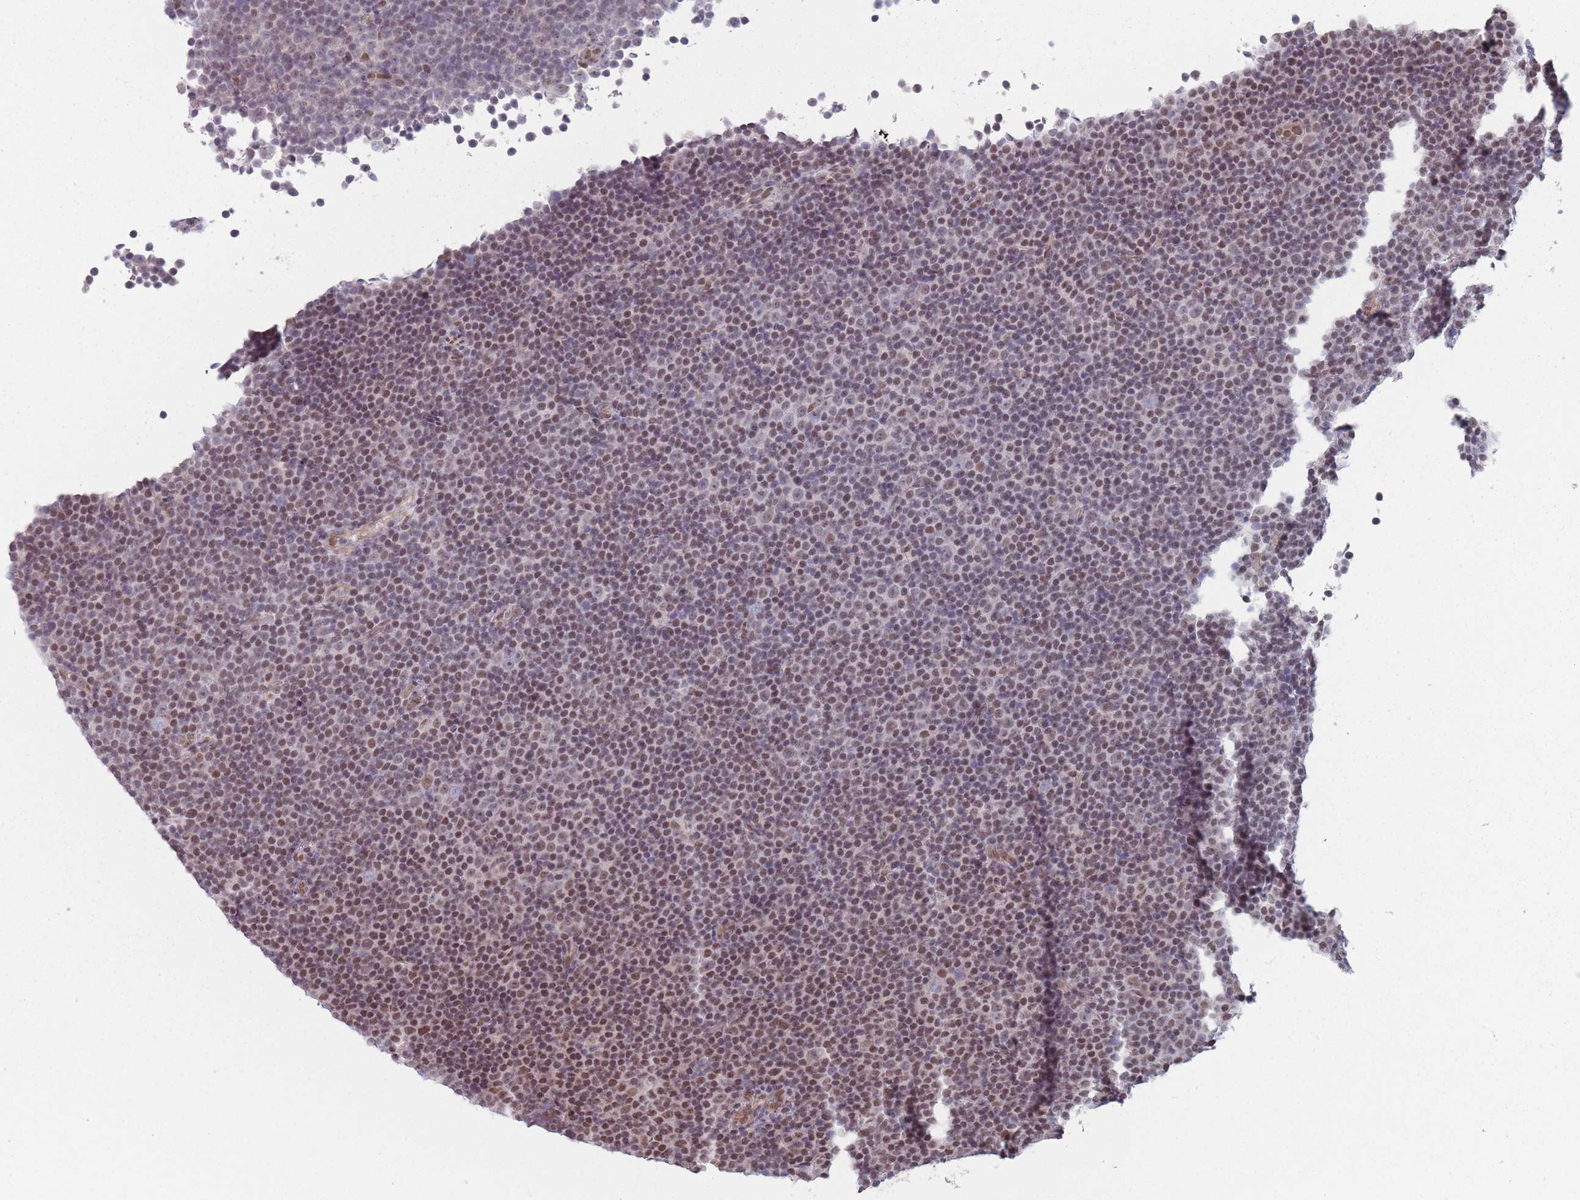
{"staining": {"intensity": "moderate", "quantity": ">75%", "location": "nuclear"}, "tissue": "lymphoma", "cell_type": "Tumor cells", "image_type": "cancer", "snomed": [{"axis": "morphology", "description": "Malignant lymphoma, non-Hodgkin's type, Low grade"}, {"axis": "topography", "description": "Lymph node"}], "caption": "Approximately >75% of tumor cells in human low-grade malignant lymphoma, non-Hodgkin's type exhibit moderate nuclear protein expression as visualized by brown immunohistochemical staining.", "gene": "SH3BGRL2", "patient": {"sex": "female", "age": 67}}